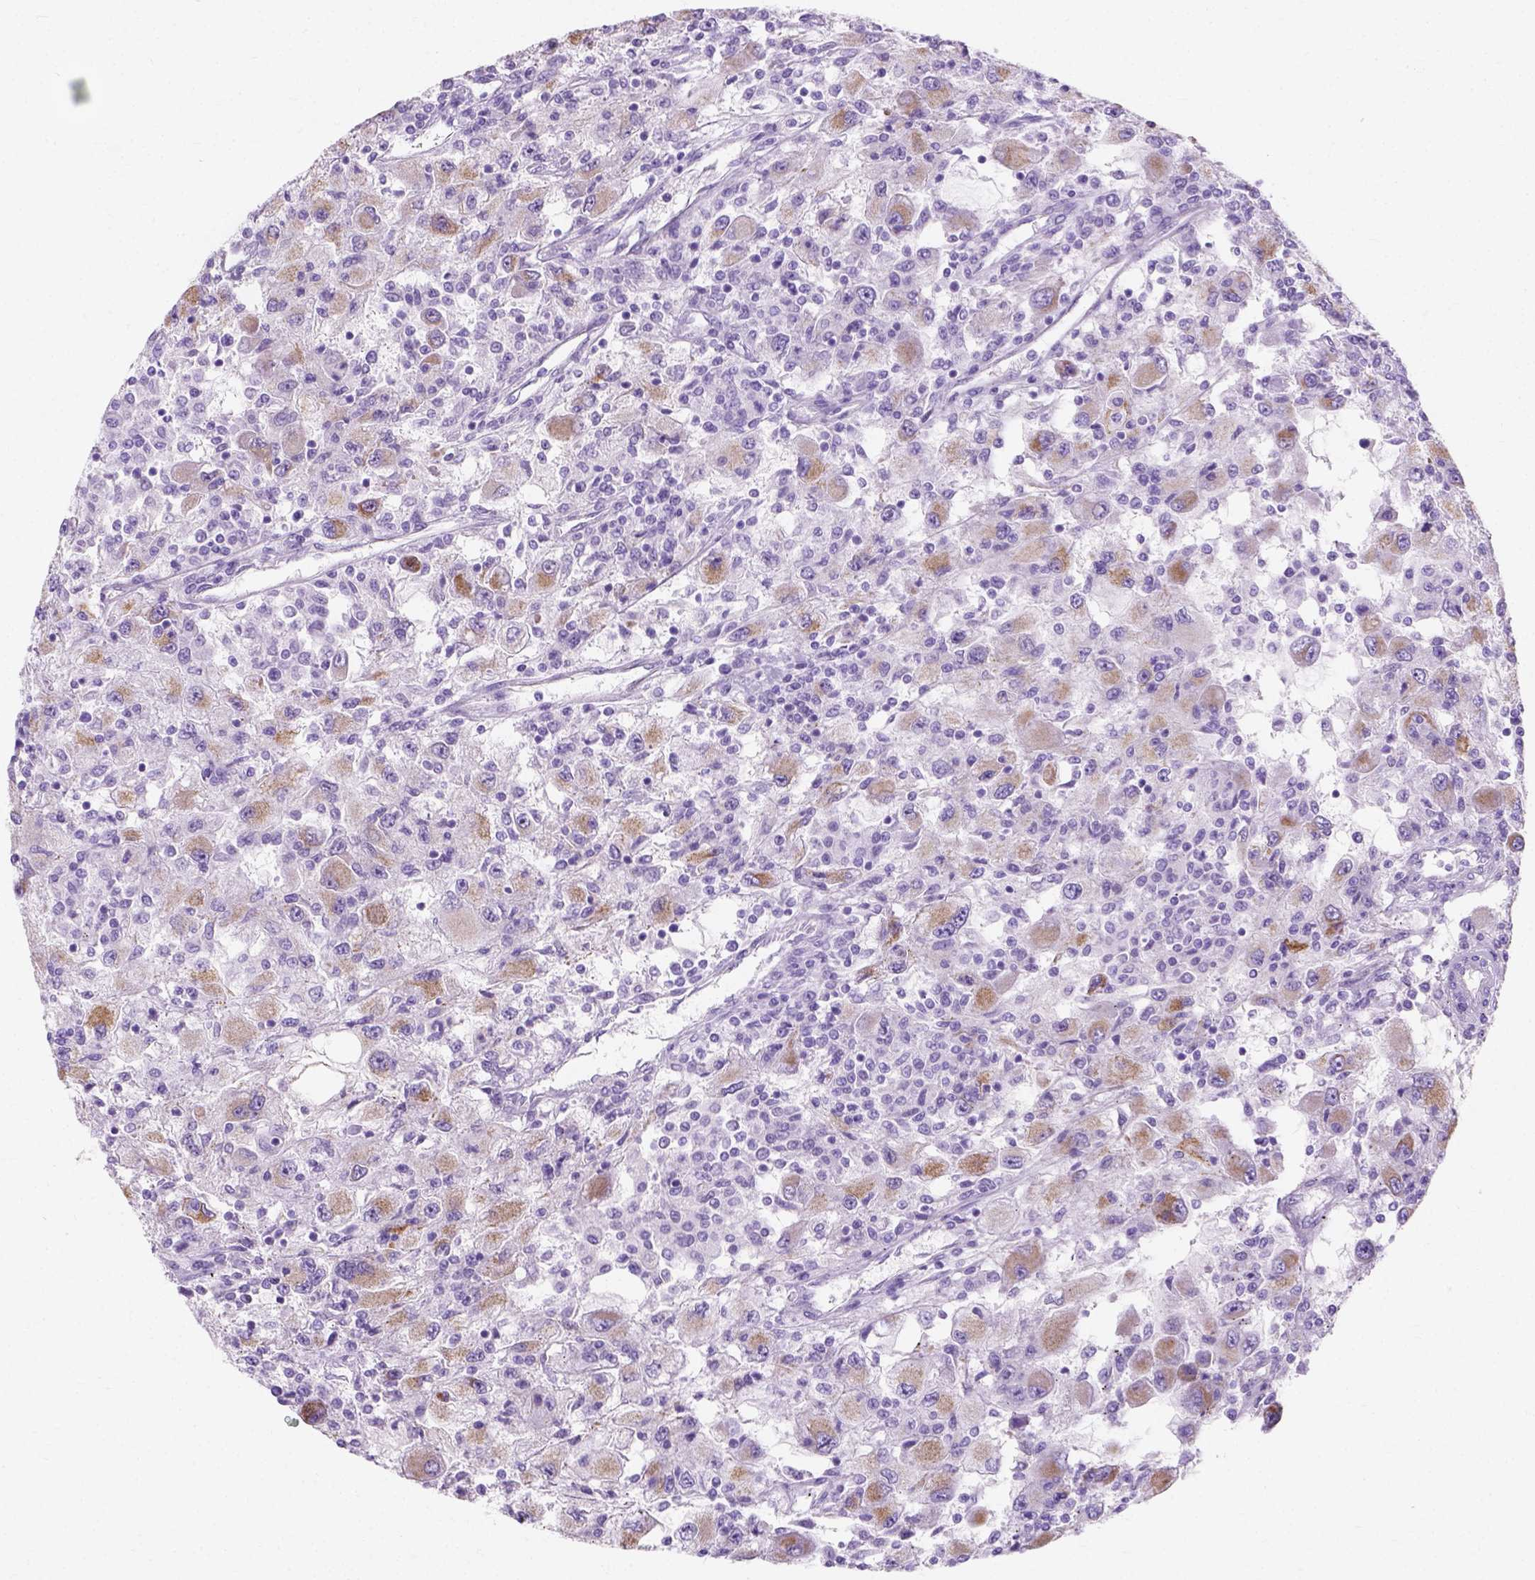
{"staining": {"intensity": "moderate", "quantity": "<25%", "location": "cytoplasmic/membranous"}, "tissue": "renal cancer", "cell_type": "Tumor cells", "image_type": "cancer", "snomed": [{"axis": "morphology", "description": "Adenocarcinoma, NOS"}, {"axis": "topography", "description": "Kidney"}], "caption": "Human renal cancer stained with a brown dye displays moderate cytoplasmic/membranous positive staining in about <25% of tumor cells.", "gene": "MYH15", "patient": {"sex": "female", "age": 67}}